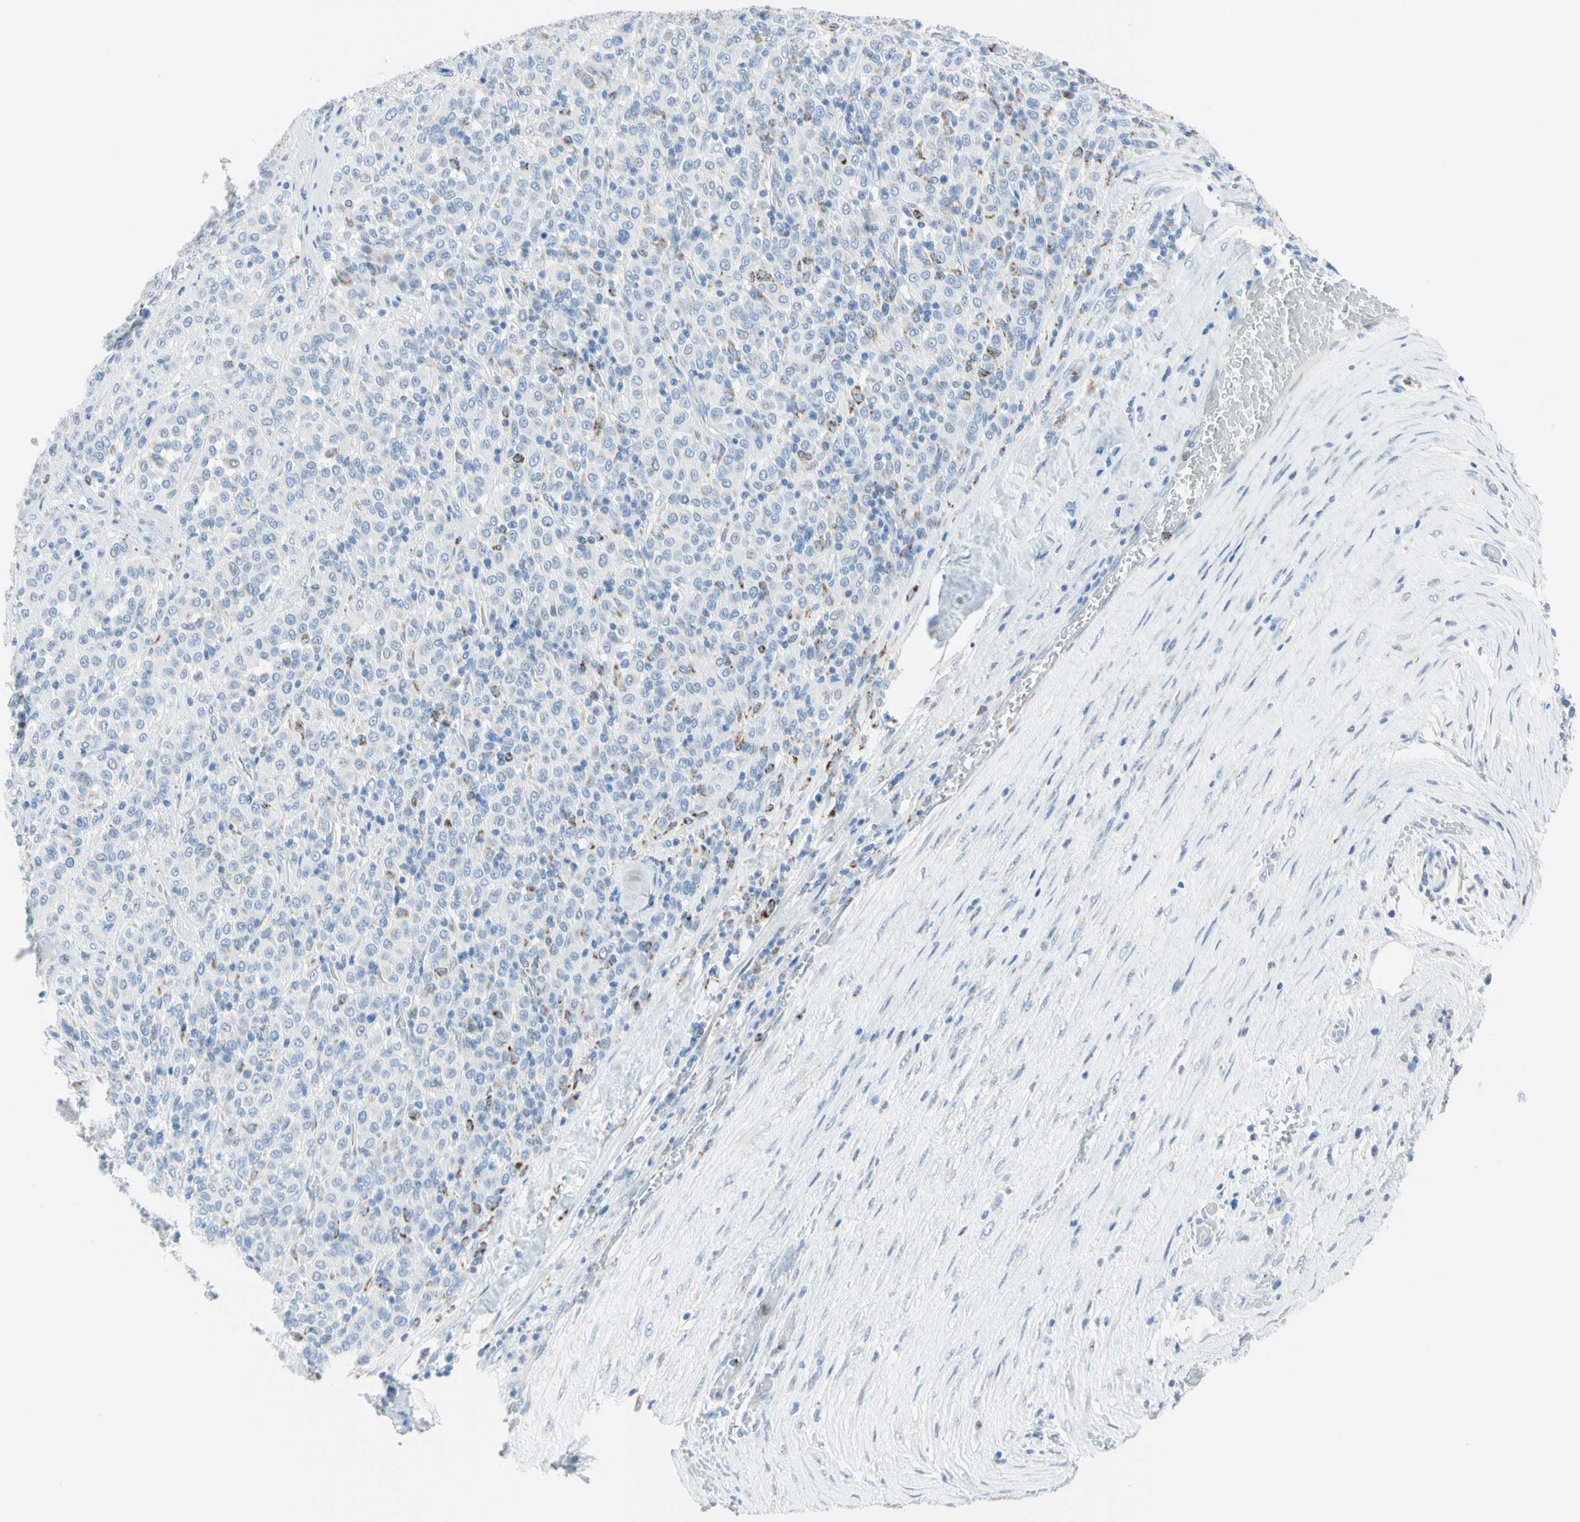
{"staining": {"intensity": "negative", "quantity": "none", "location": "none"}, "tissue": "melanoma", "cell_type": "Tumor cells", "image_type": "cancer", "snomed": [{"axis": "morphology", "description": "Malignant melanoma, Metastatic site"}, {"axis": "topography", "description": "Pancreas"}], "caption": "This is an IHC photomicrograph of human melanoma. There is no staining in tumor cells.", "gene": "CYSLTR1", "patient": {"sex": "female", "age": 30}}